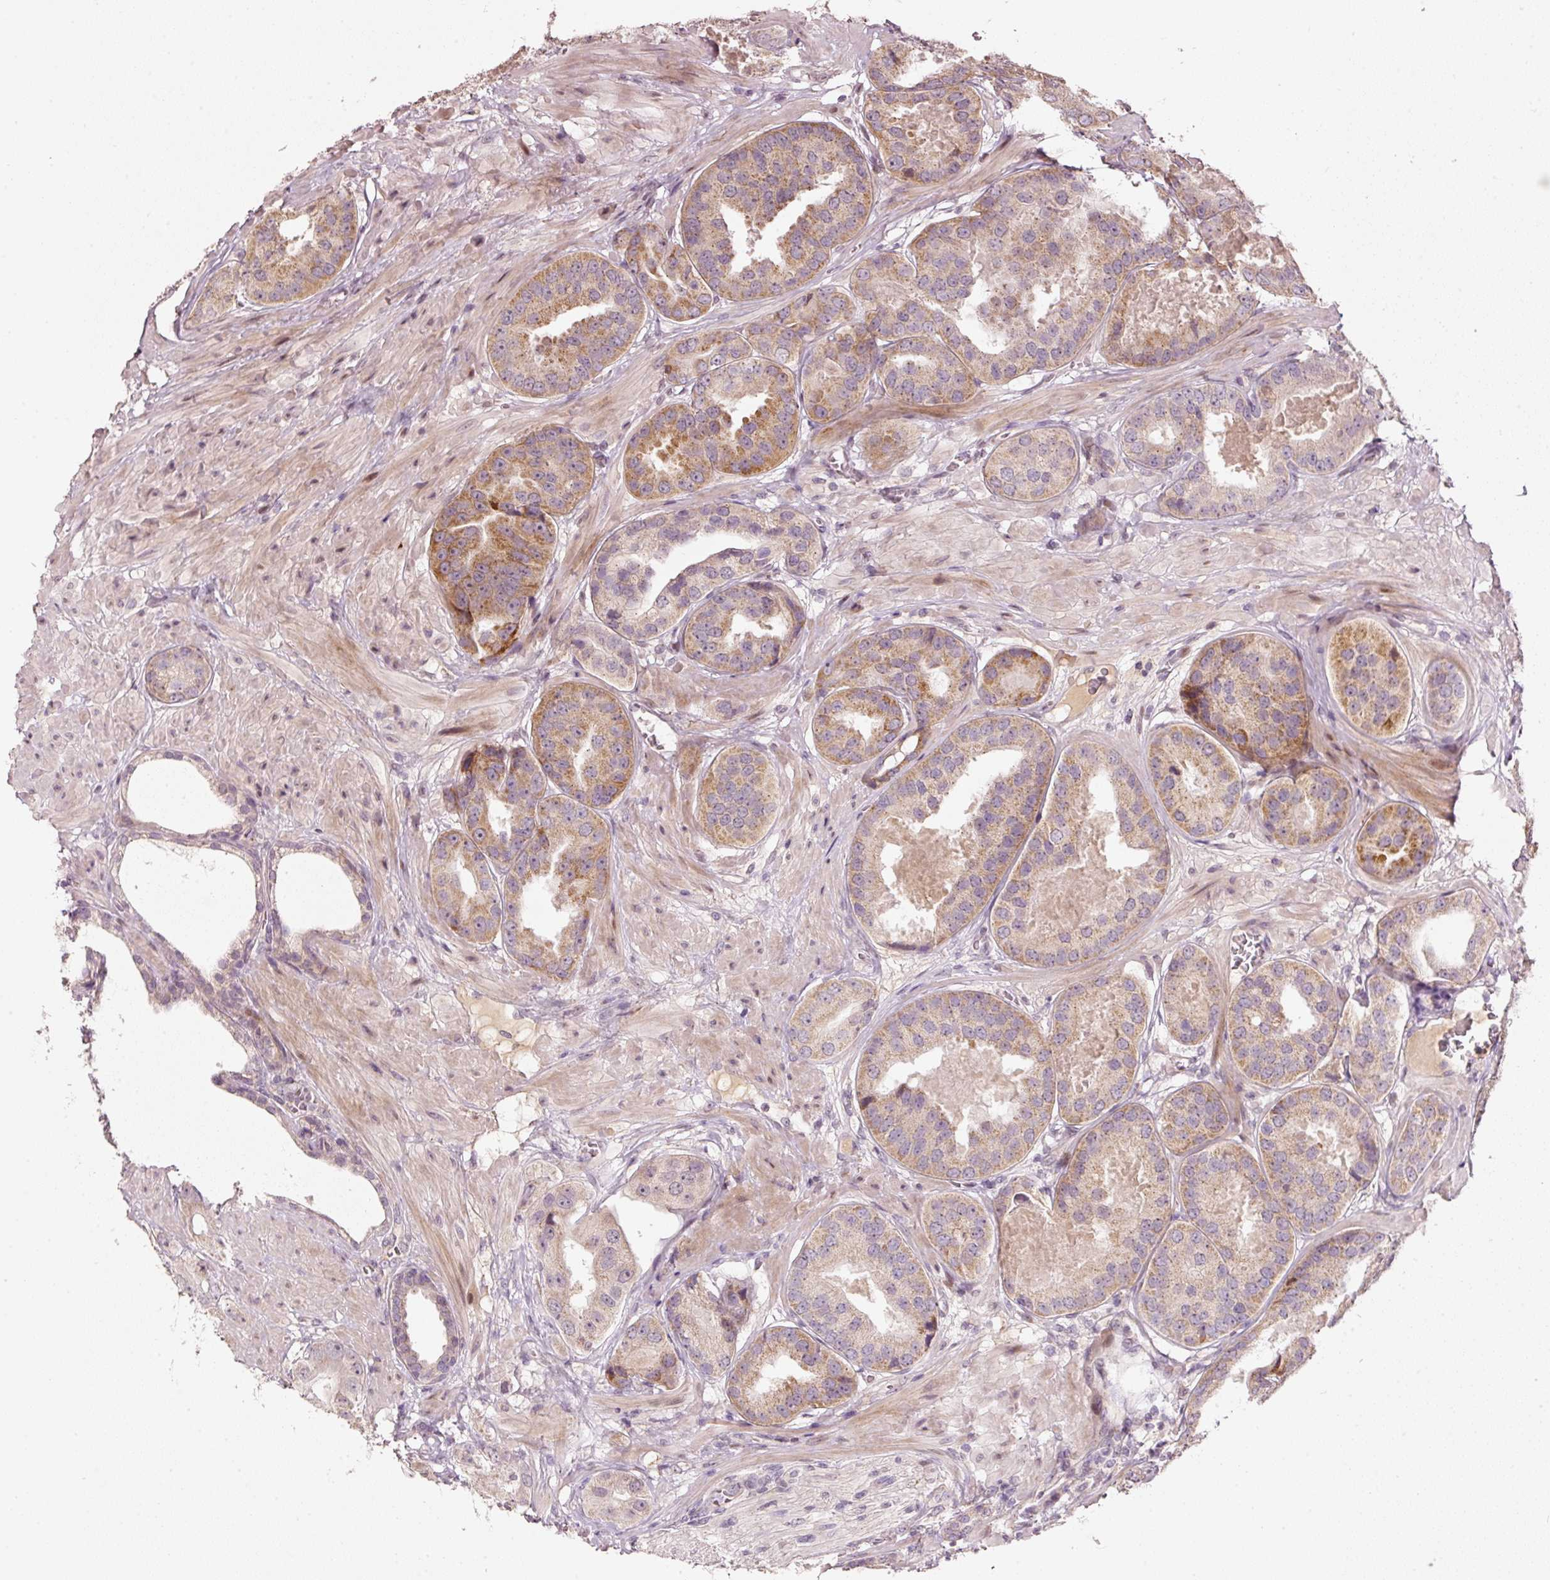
{"staining": {"intensity": "moderate", "quantity": "25%-75%", "location": "cytoplasmic/membranous"}, "tissue": "prostate cancer", "cell_type": "Tumor cells", "image_type": "cancer", "snomed": [{"axis": "morphology", "description": "Adenocarcinoma, High grade"}, {"axis": "topography", "description": "Prostate"}], "caption": "Moderate cytoplasmic/membranous positivity is identified in approximately 25%-75% of tumor cells in prostate cancer.", "gene": "TOB2", "patient": {"sex": "male", "age": 63}}